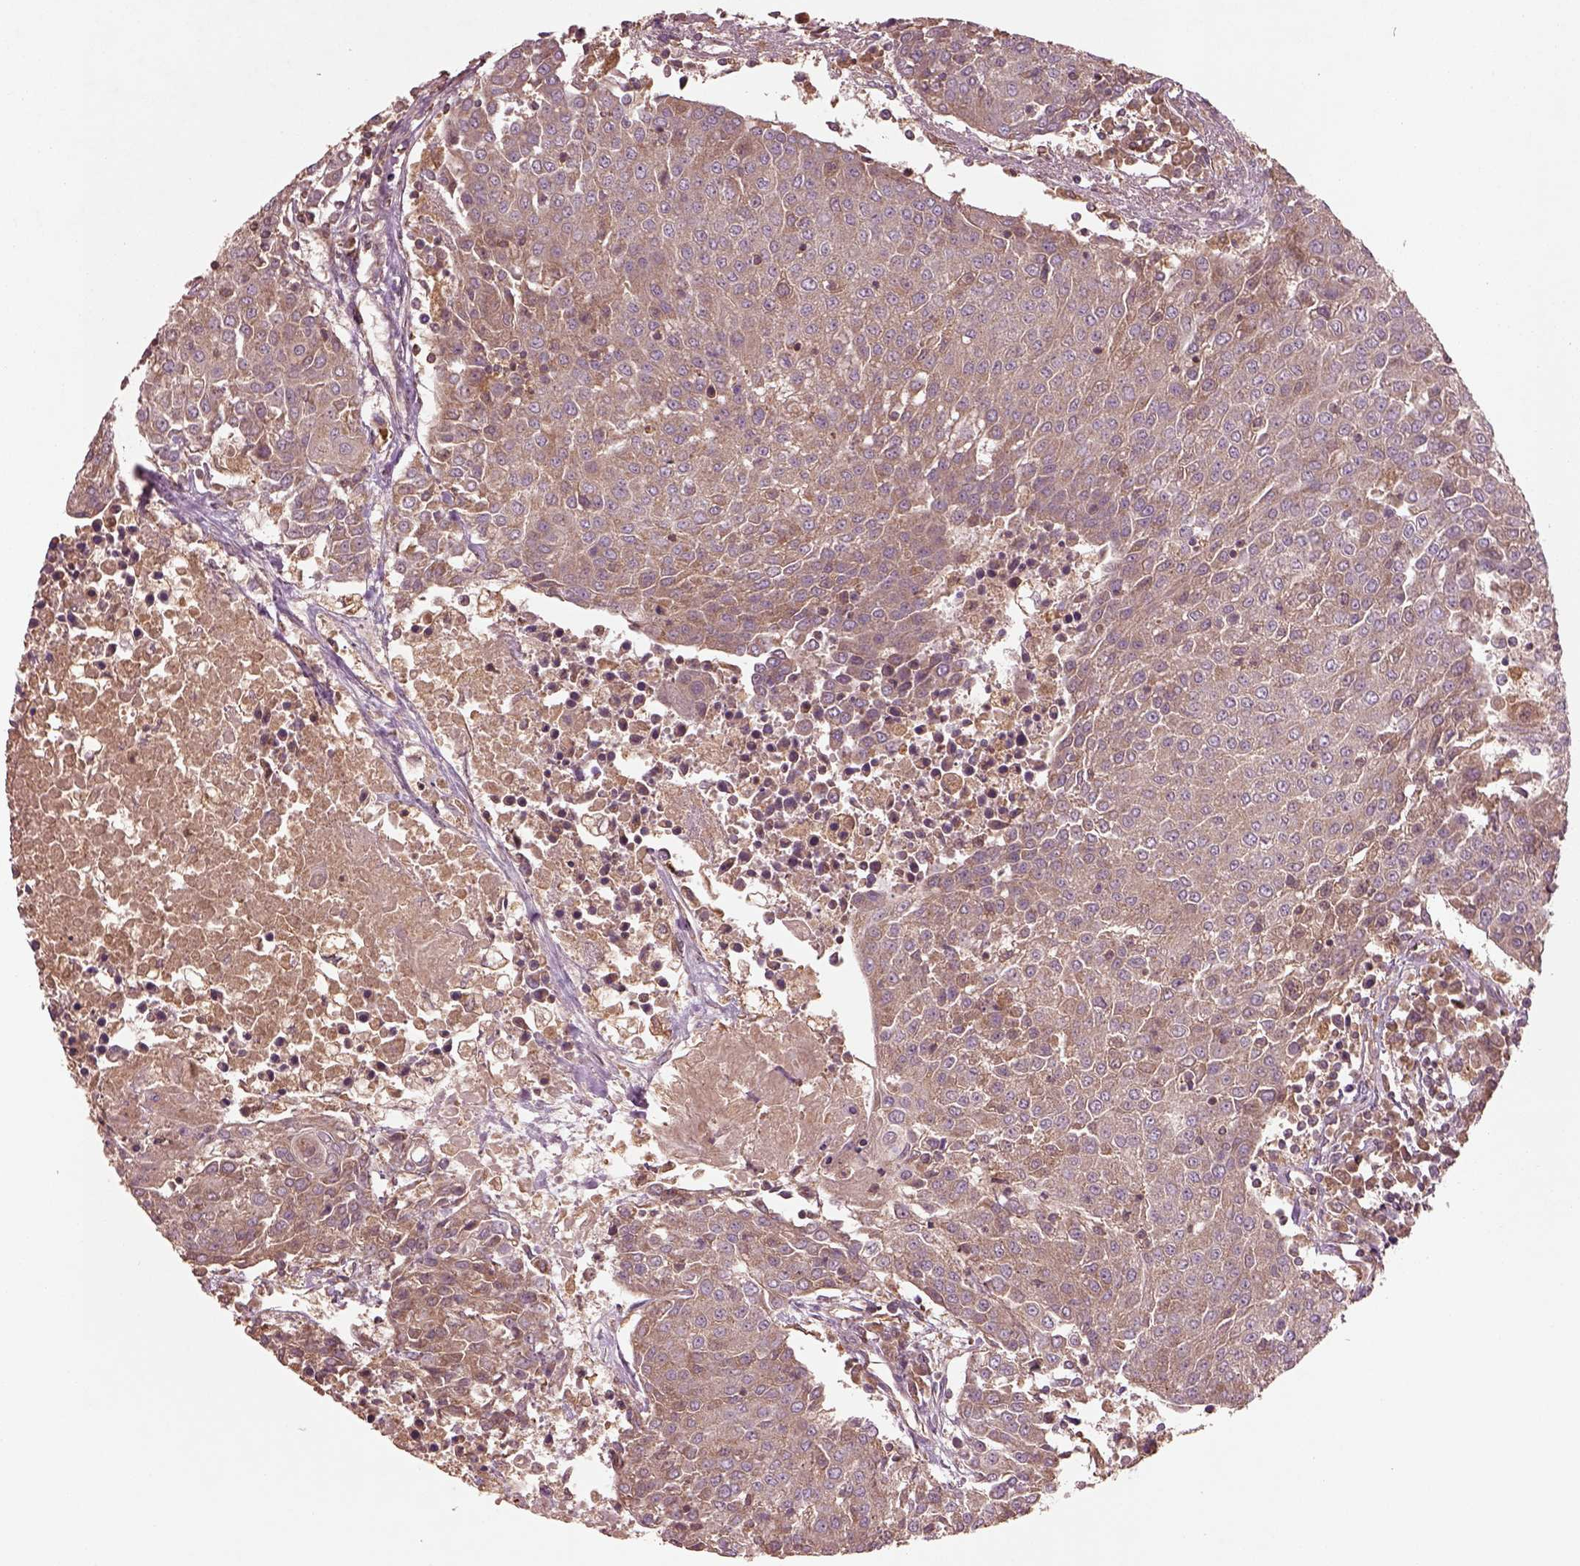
{"staining": {"intensity": "moderate", "quantity": "25%-75%", "location": "cytoplasmic/membranous"}, "tissue": "urothelial cancer", "cell_type": "Tumor cells", "image_type": "cancer", "snomed": [{"axis": "morphology", "description": "Urothelial carcinoma, High grade"}, {"axis": "topography", "description": "Urinary bladder"}], "caption": "DAB (3,3'-diaminobenzidine) immunohistochemical staining of high-grade urothelial carcinoma displays moderate cytoplasmic/membranous protein staining in about 25%-75% of tumor cells. (DAB IHC, brown staining for protein, blue staining for nuclei).", "gene": "TRADD", "patient": {"sex": "female", "age": 85}}